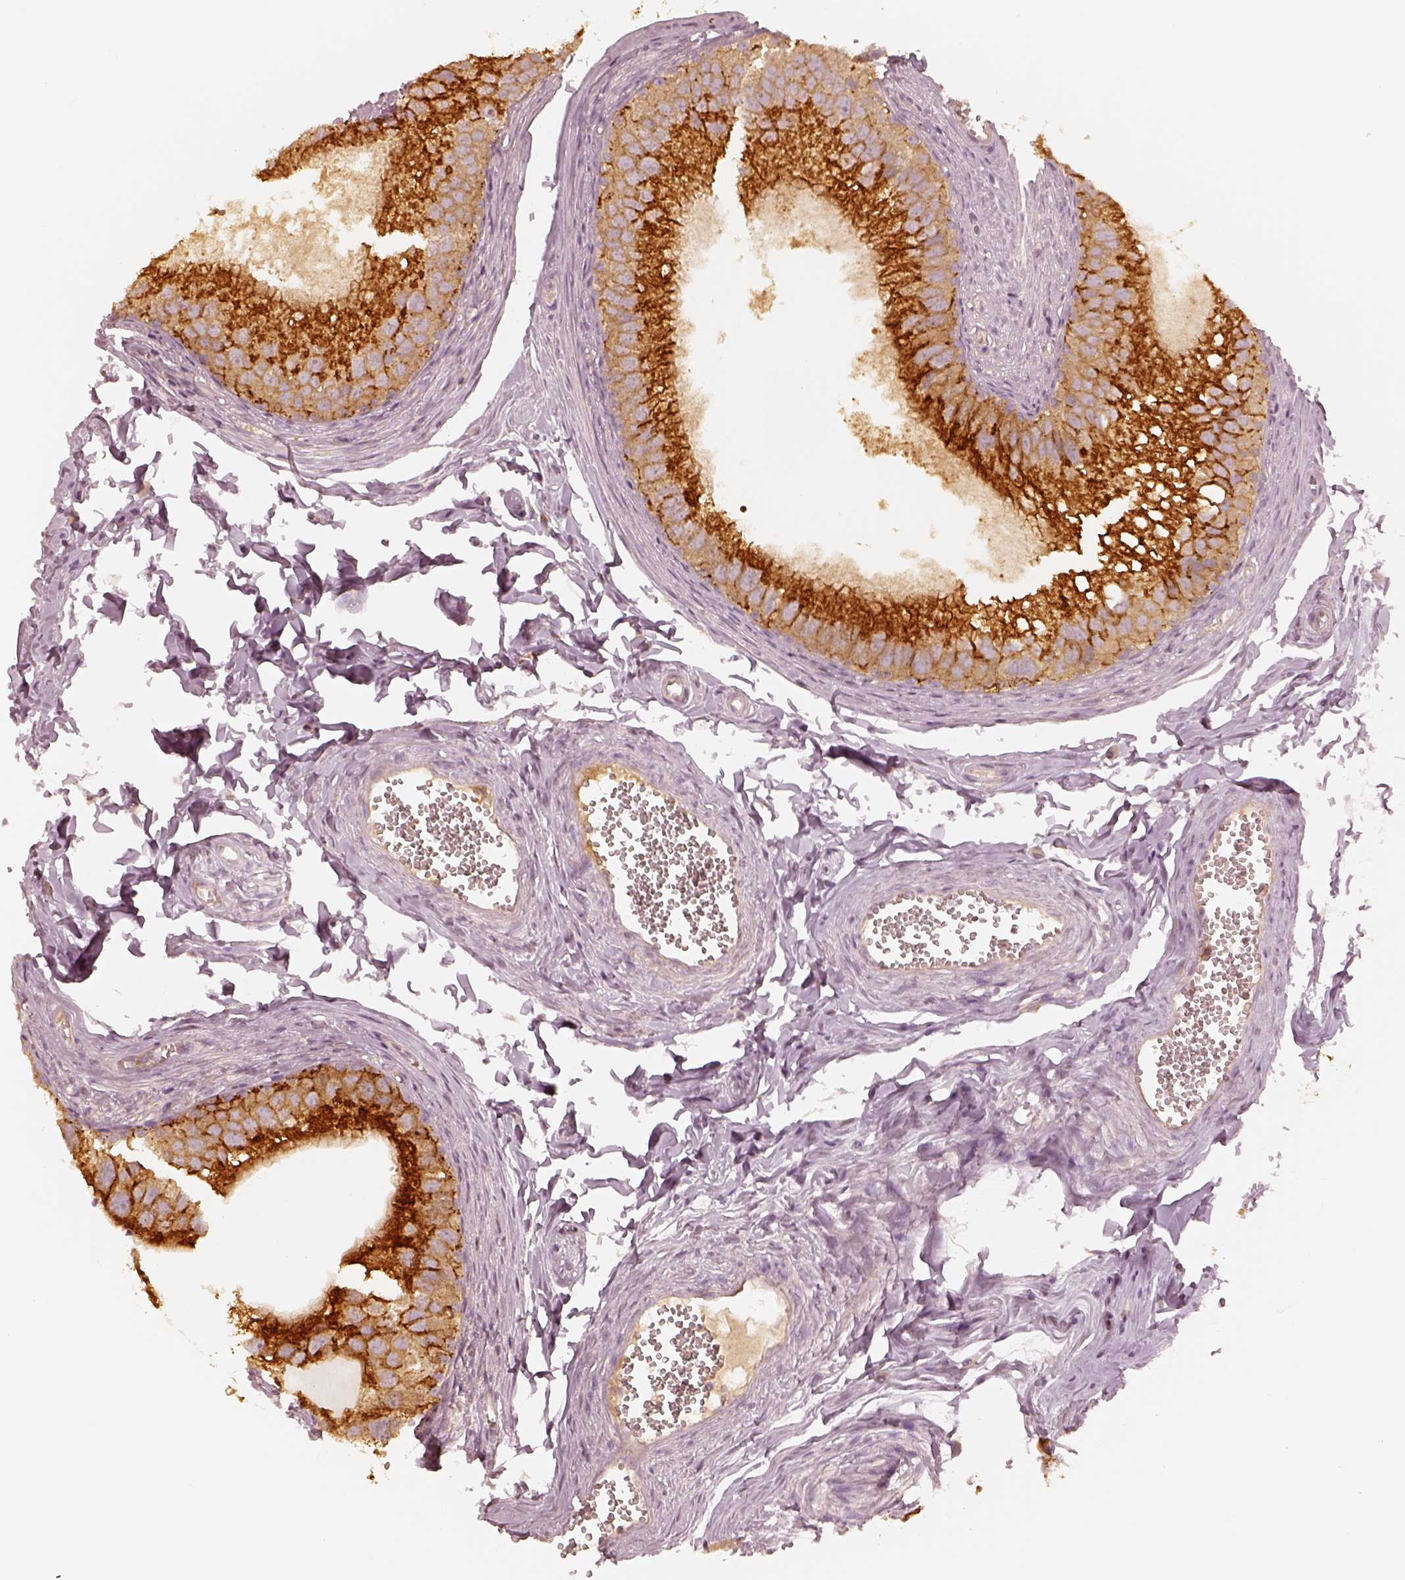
{"staining": {"intensity": "strong", "quantity": ">75%", "location": "cytoplasmic/membranous"}, "tissue": "epididymis", "cell_type": "Glandular cells", "image_type": "normal", "snomed": [{"axis": "morphology", "description": "Normal tissue, NOS"}, {"axis": "topography", "description": "Epididymis"}], "caption": "Immunohistochemical staining of benign human epididymis shows >75% levels of strong cytoplasmic/membranous protein expression in approximately >75% of glandular cells.", "gene": "GORASP2", "patient": {"sex": "male", "age": 45}}